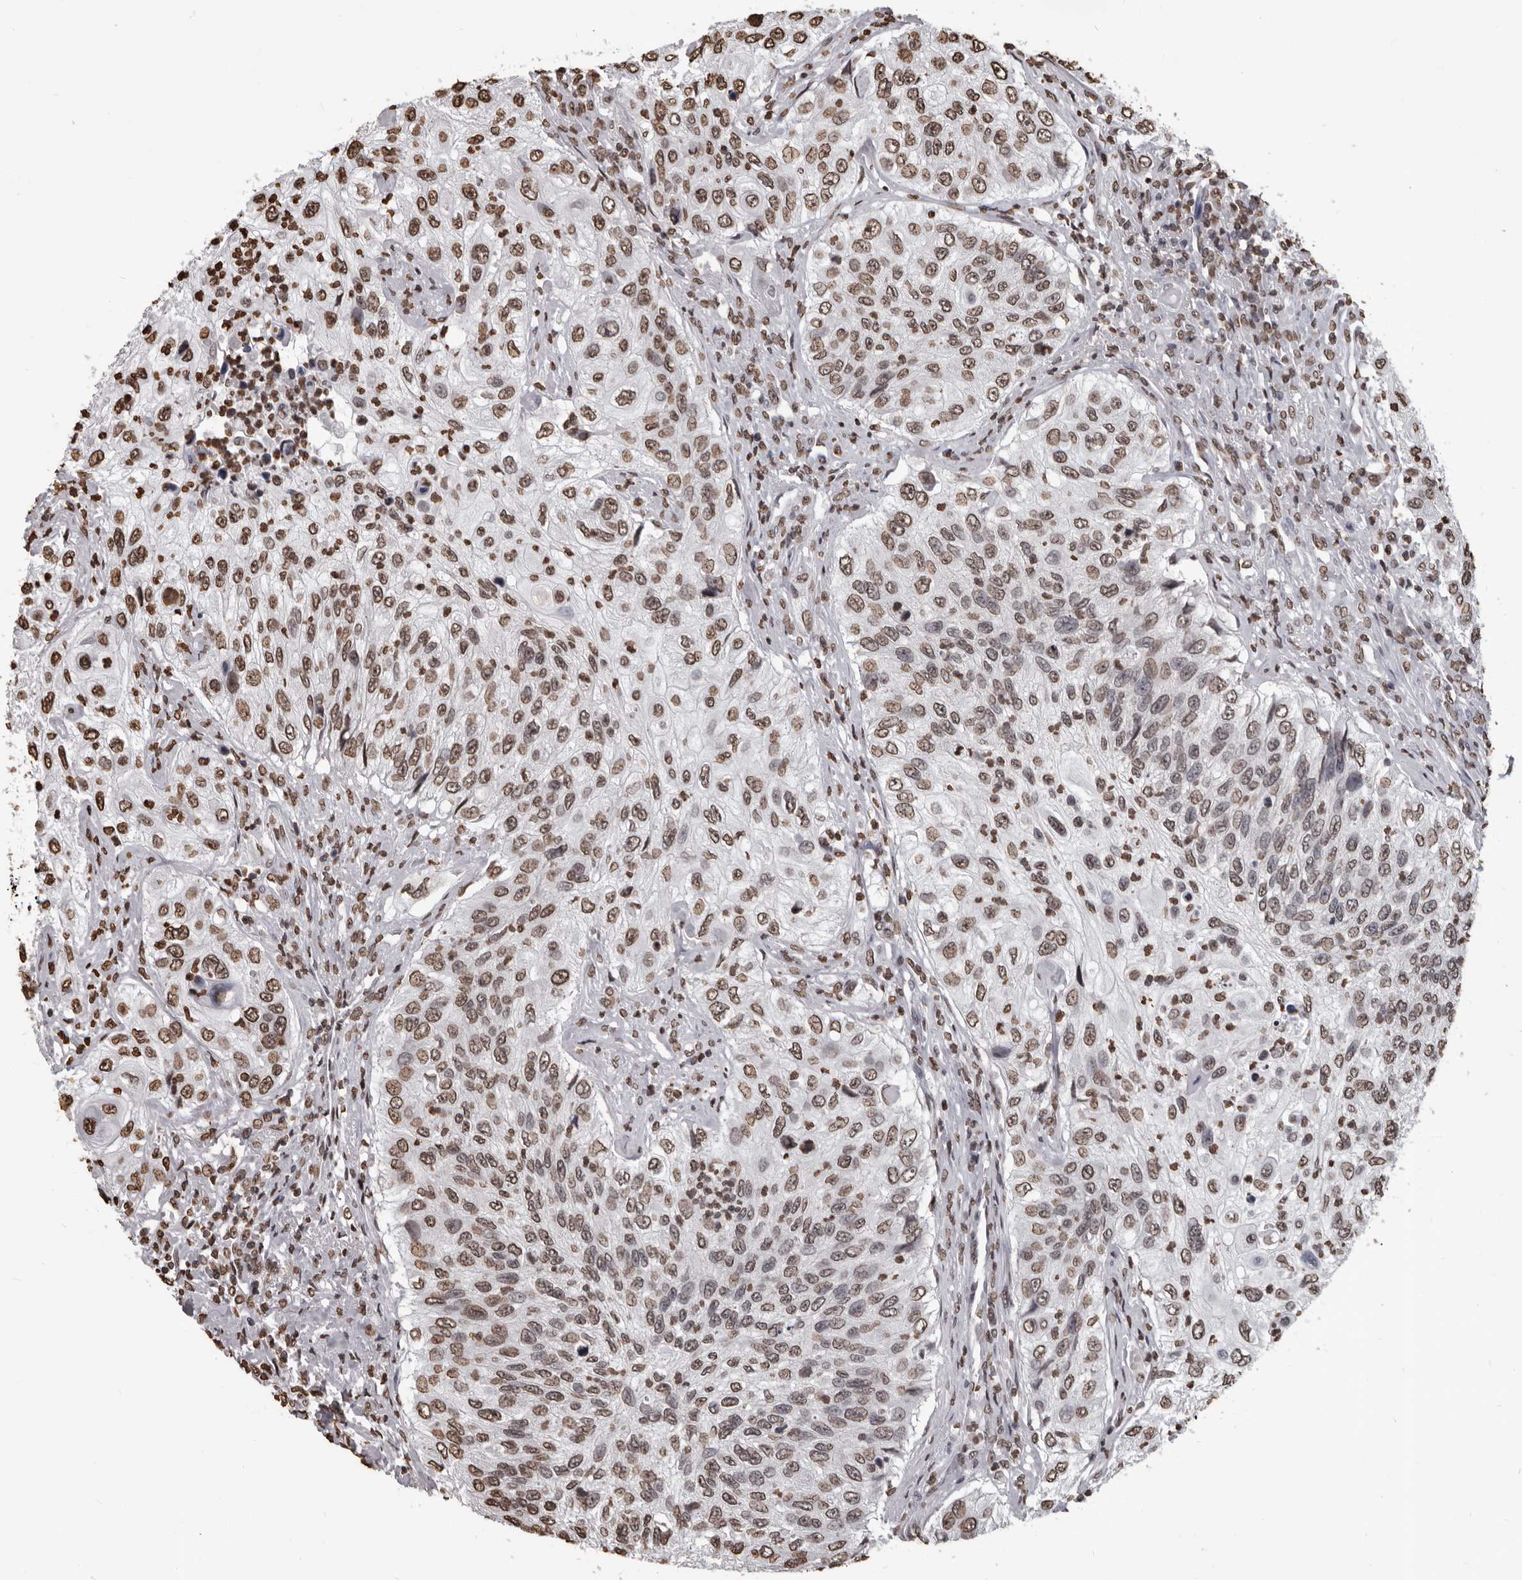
{"staining": {"intensity": "strong", "quantity": ">75%", "location": "nuclear"}, "tissue": "urothelial cancer", "cell_type": "Tumor cells", "image_type": "cancer", "snomed": [{"axis": "morphology", "description": "Urothelial carcinoma, High grade"}, {"axis": "topography", "description": "Urinary bladder"}], "caption": "Immunohistochemistry (IHC) micrograph of neoplastic tissue: high-grade urothelial carcinoma stained using IHC shows high levels of strong protein expression localized specifically in the nuclear of tumor cells, appearing as a nuclear brown color.", "gene": "AHR", "patient": {"sex": "female", "age": 60}}